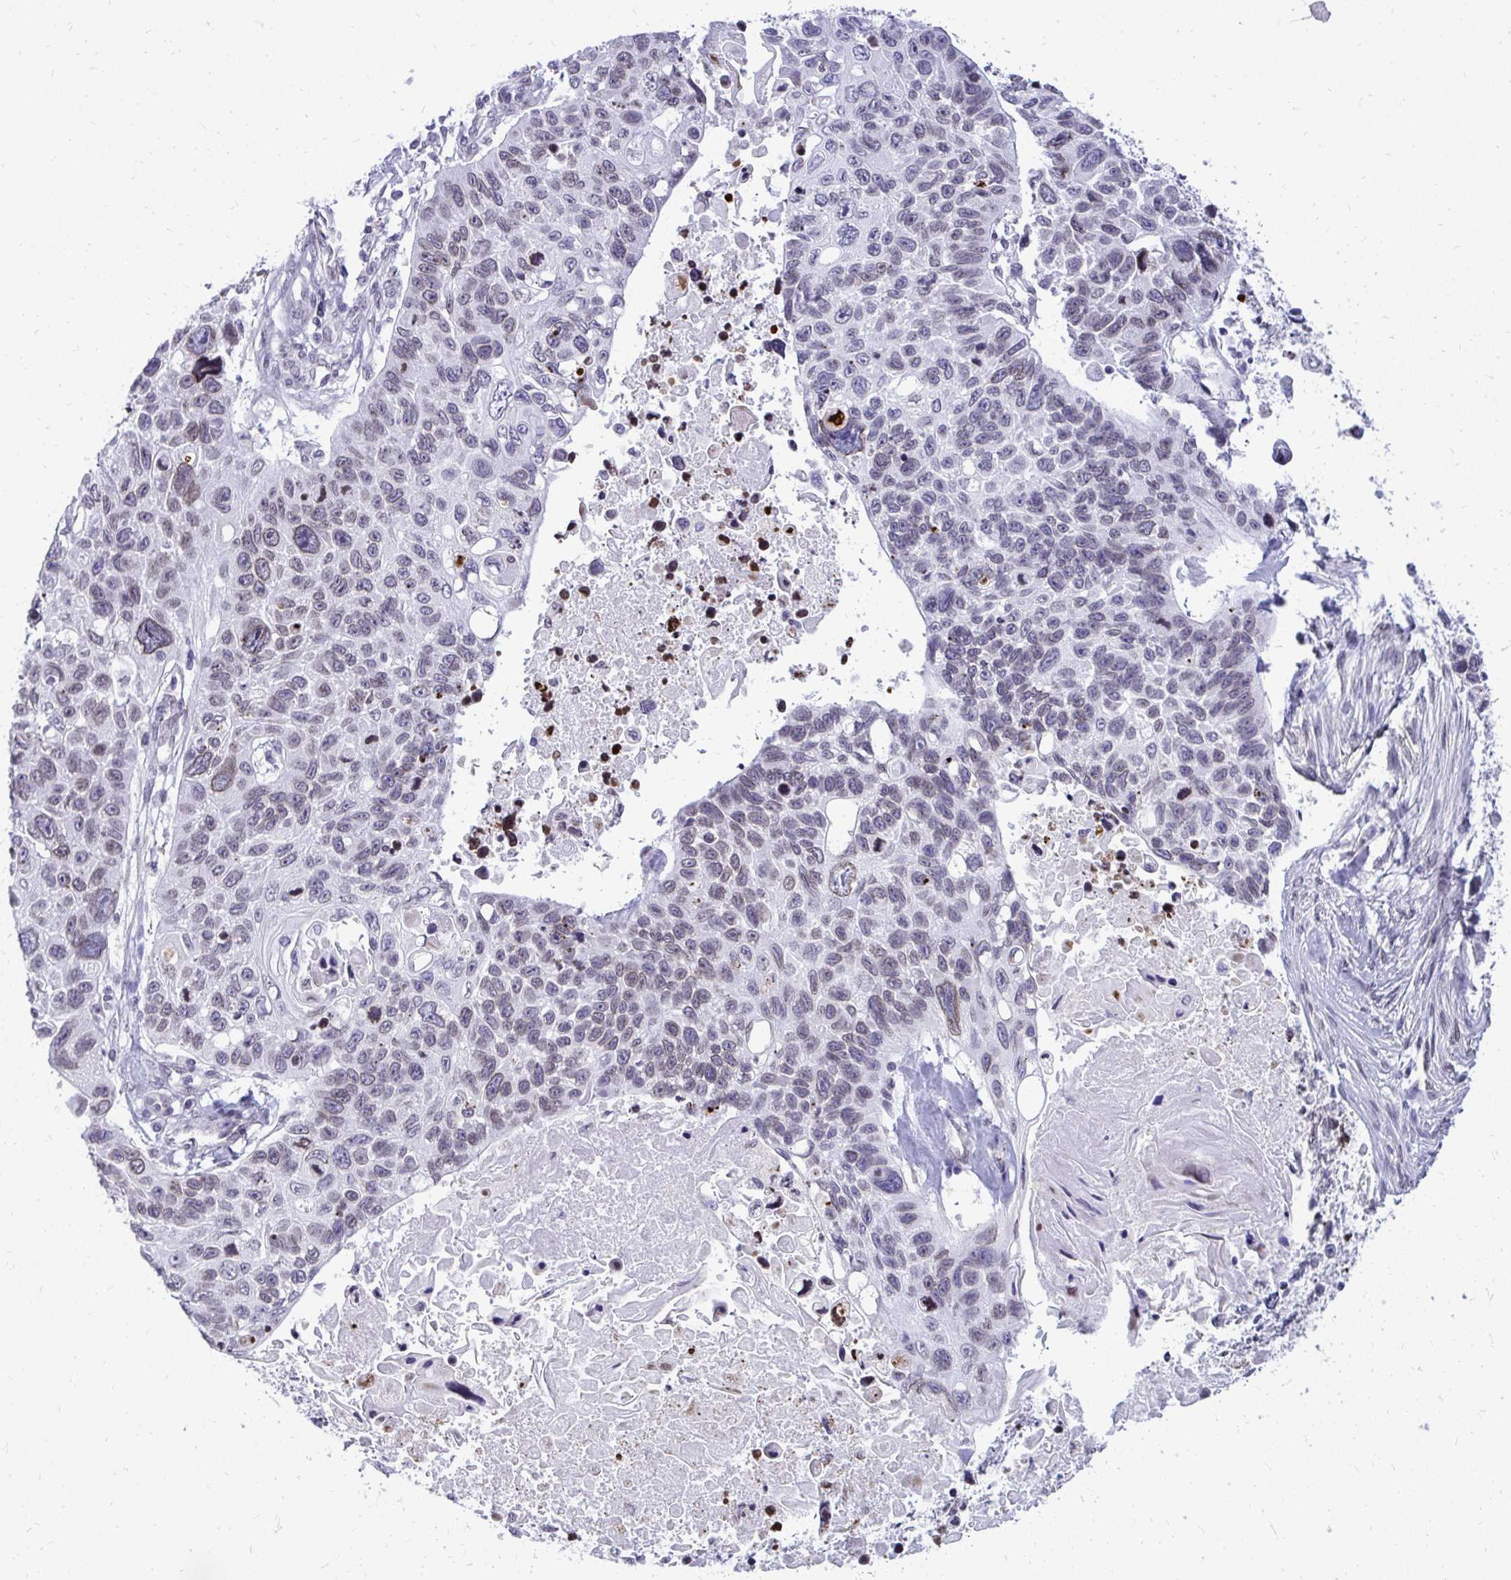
{"staining": {"intensity": "weak", "quantity": "<25%", "location": "cytoplasmic/membranous,nuclear"}, "tissue": "lung cancer", "cell_type": "Tumor cells", "image_type": "cancer", "snomed": [{"axis": "morphology", "description": "Squamous cell carcinoma, NOS"}, {"axis": "topography", "description": "Lung"}], "caption": "An immunohistochemistry (IHC) image of lung cancer is shown. There is no staining in tumor cells of lung cancer.", "gene": "BANF1", "patient": {"sex": "male", "age": 62}}